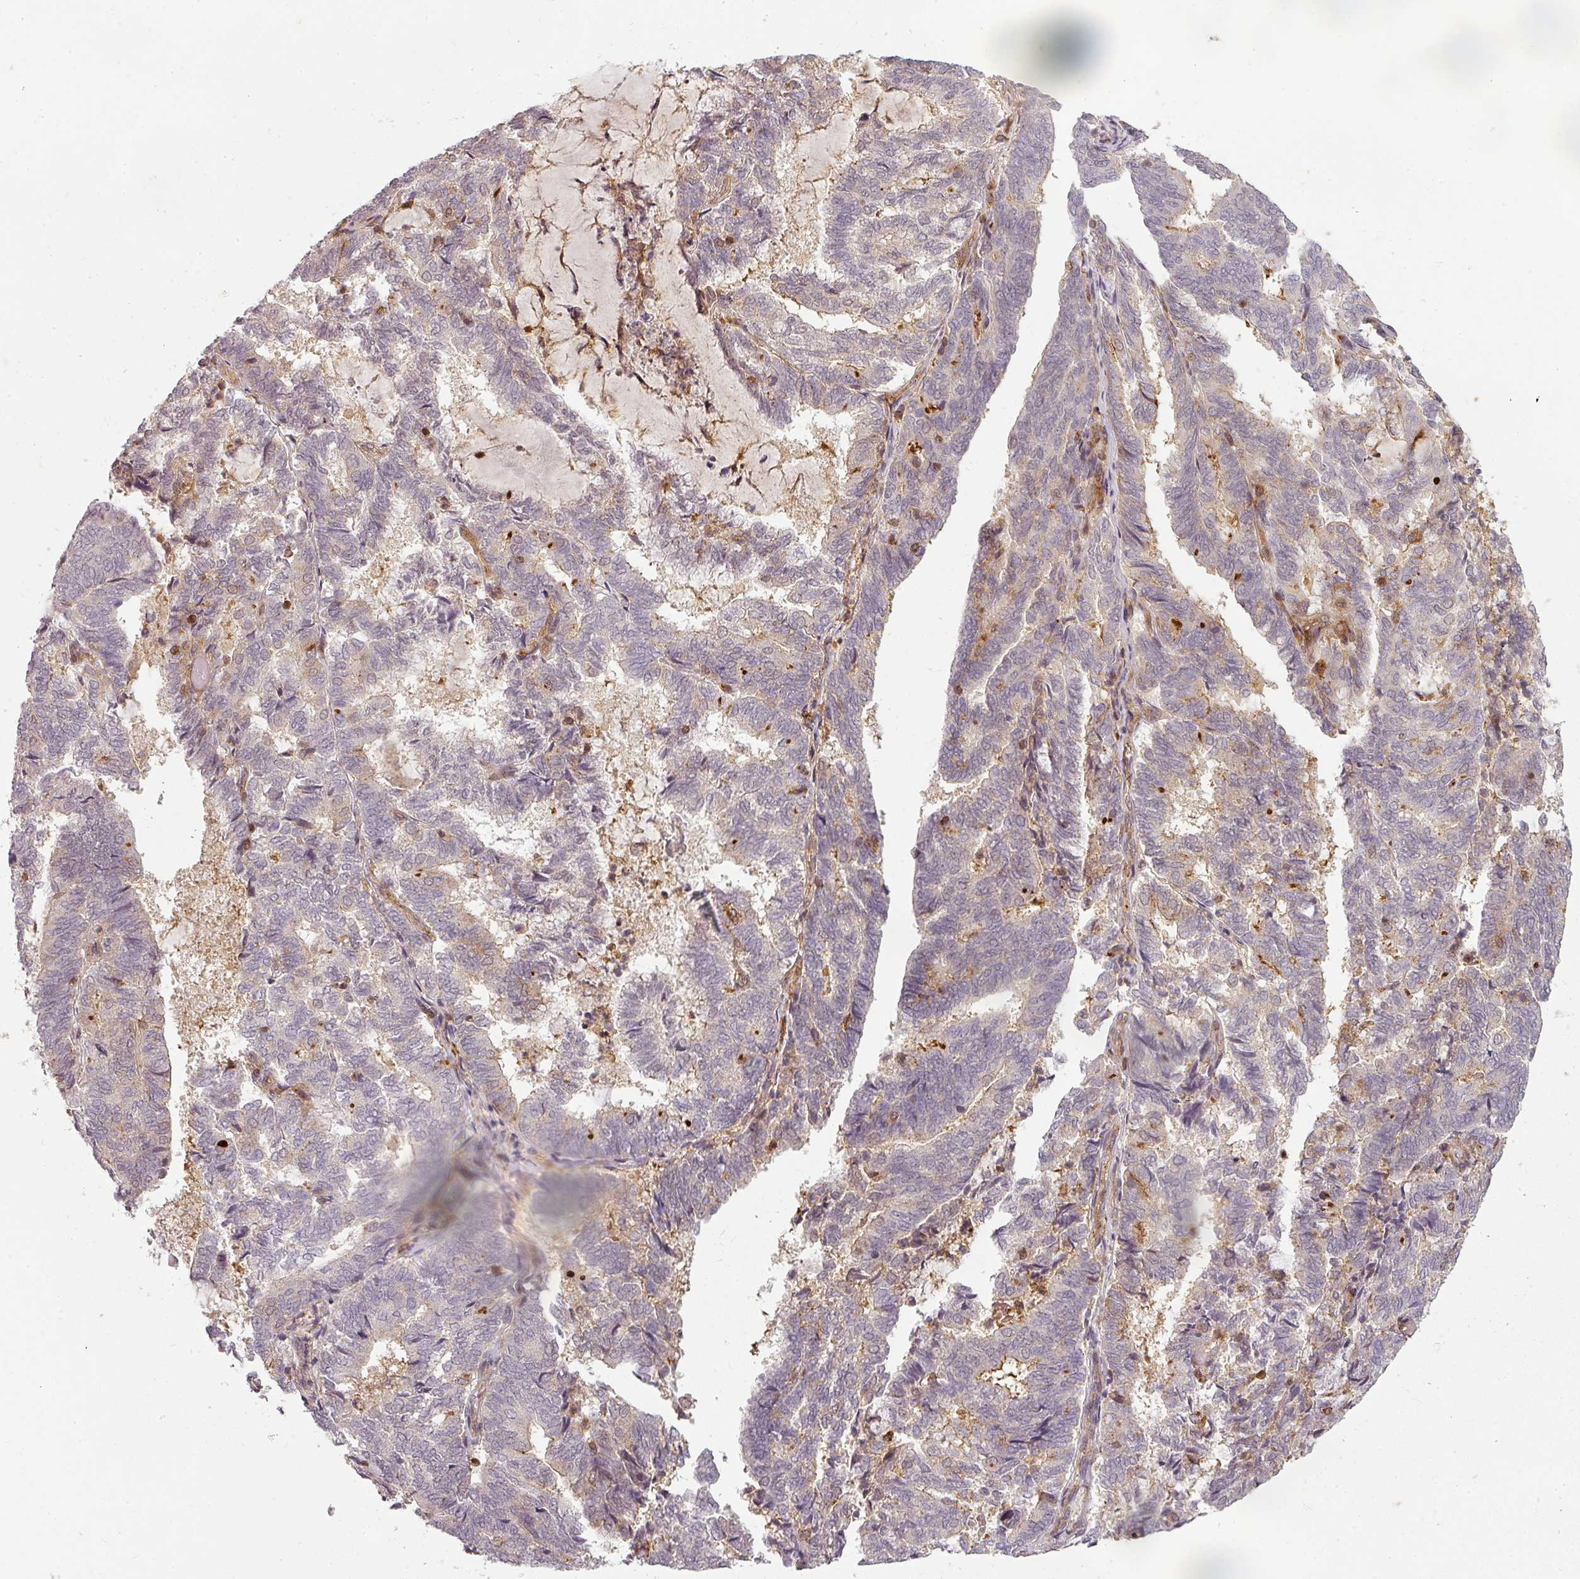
{"staining": {"intensity": "weak", "quantity": "<25%", "location": "cytoplasmic/membranous"}, "tissue": "endometrial cancer", "cell_type": "Tumor cells", "image_type": "cancer", "snomed": [{"axis": "morphology", "description": "Adenocarcinoma, NOS"}, {"axis": "topography", "description": "Endometrium"}], "caption": "Immunohistochemical staining of endometrial cancer (adenocarcinoma) reveals no significant positivity in tumor cells.", "gene": "CLIC1", "patient": {"sex": "female", "age": 80}}